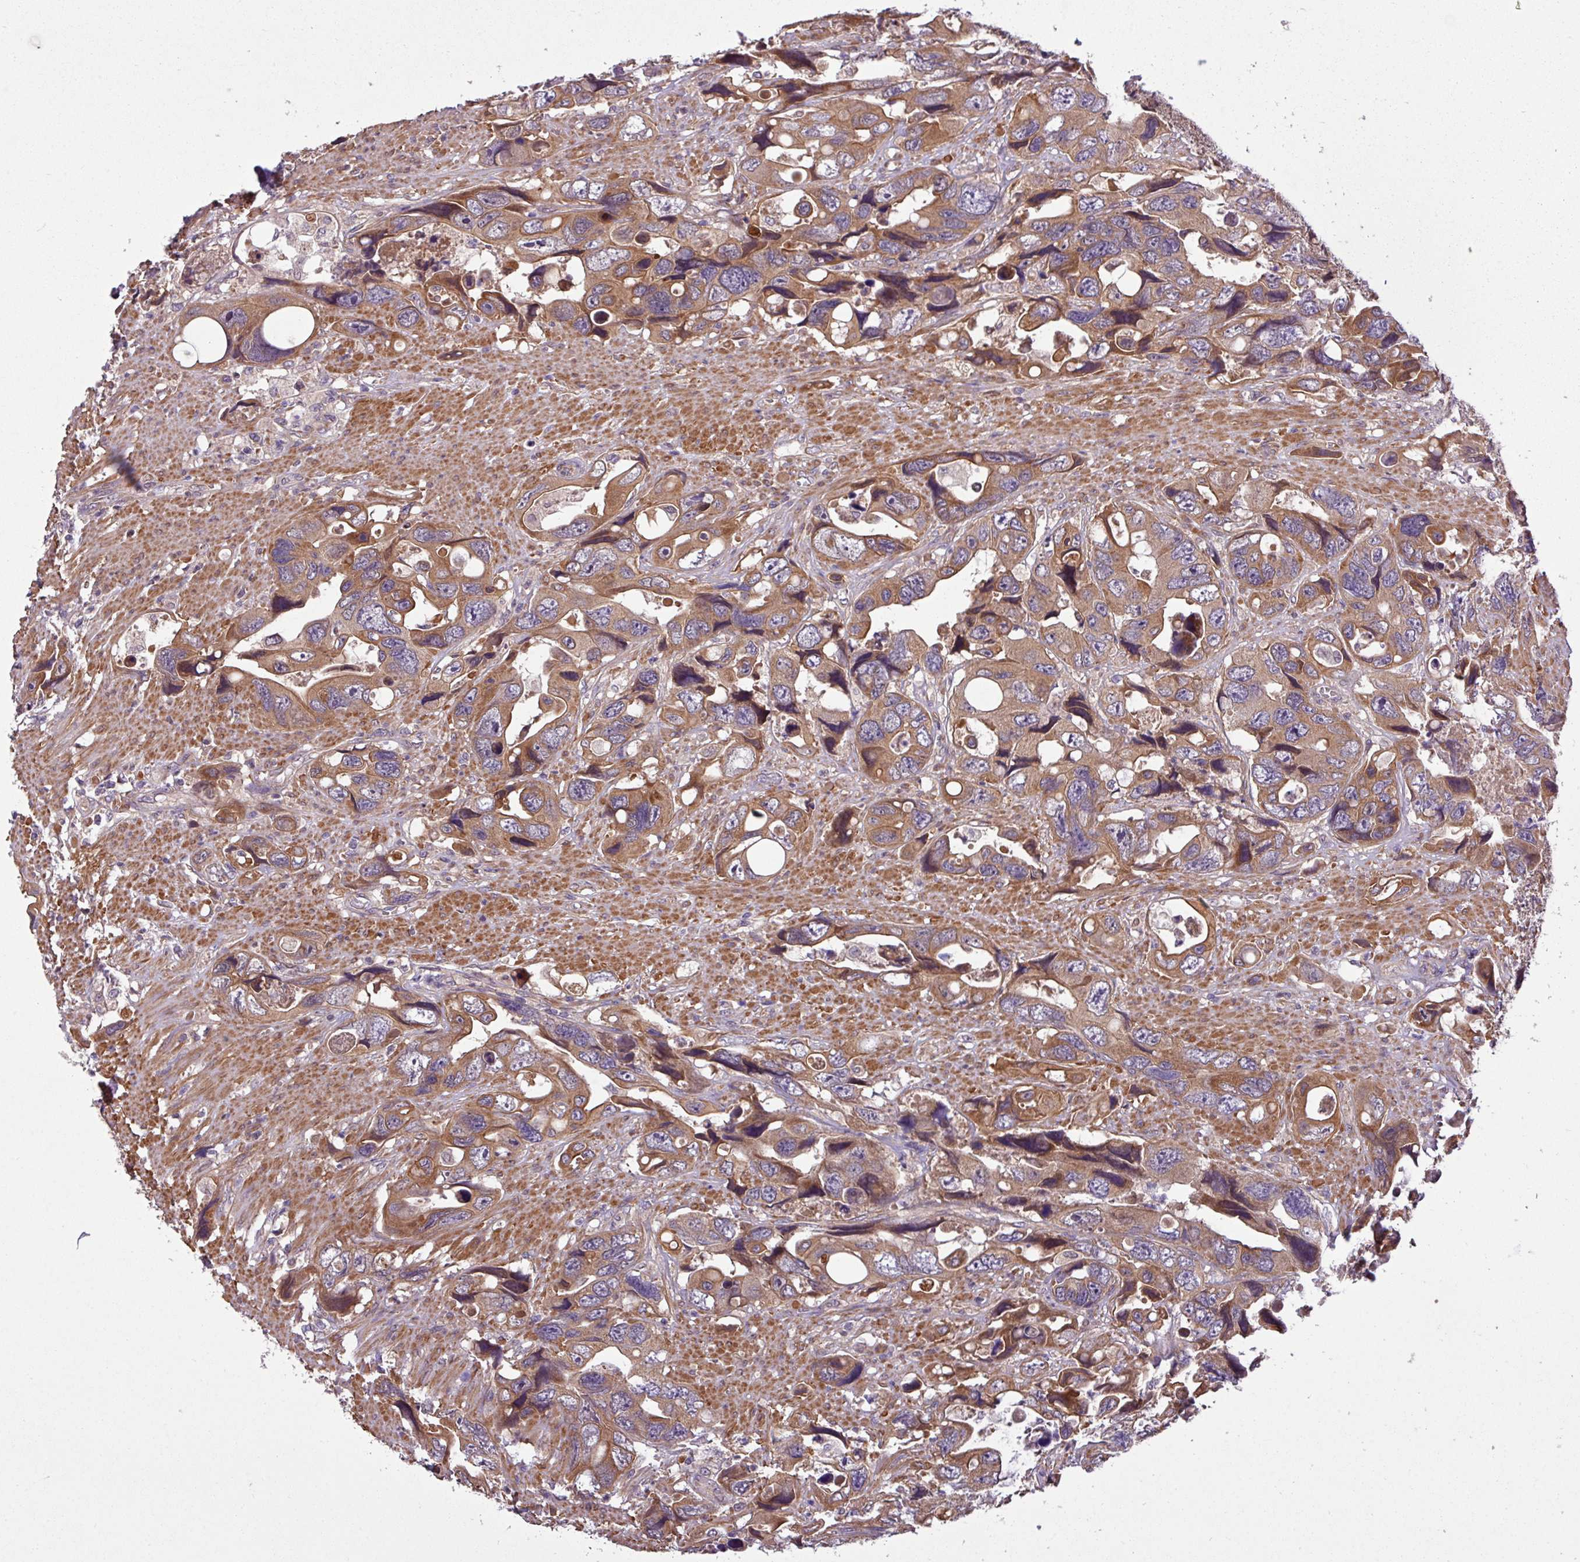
{"staining": {"intensity": "moderate", "quantity": ">75%", "location": "cytoplasmic/membranous"}, "tissue": "colorectal cancer", "cell_type": "Tumor cells", "image_type": "cancer", "snomed": [{"axis": "morphology", "description": "Adenocarcinoma, NOS"}, {"axis": "topography", "description": "Rectum"}], "caption": "Tumor cells exhibit medium levels of moderate cytoplasmic/membranous positivity in approximately >75% of cells in colorectal adenocarcinoma.", "gene": "TIMM10B", "patient": {"sex": "male", "age": 57}}